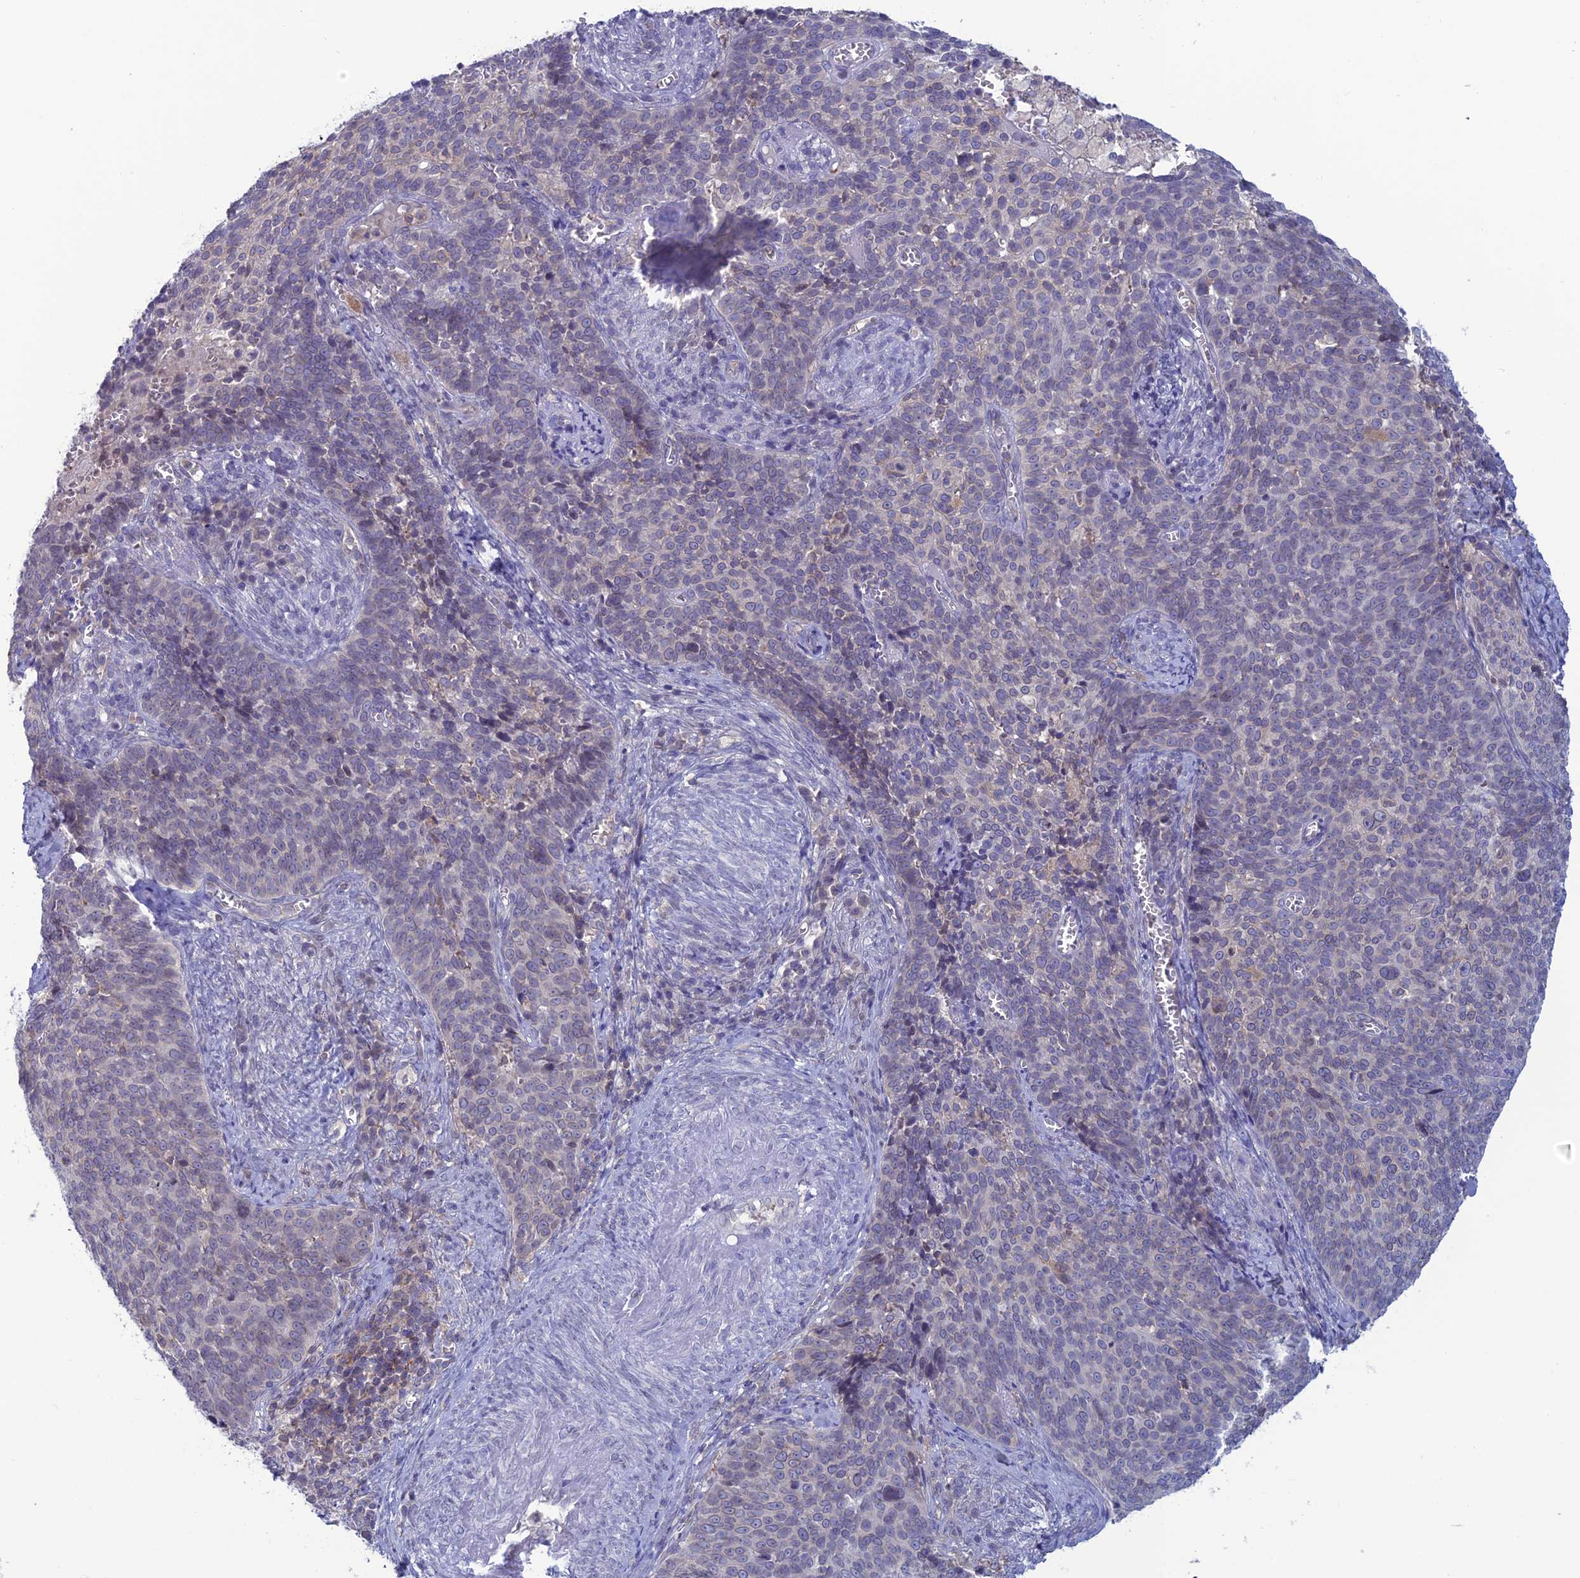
{"staining": {"intensity": "negative", "quantity": "none", "location": "none"}, "tissue": "cervical cancer", "cell_type": "Tumor cells", "image_type": "cancer", "snomed": [{"axis": "morphology", "description": "Normal tissue, NOS"}, {"axis": "morphology", "description": "Squamous cell carcinoma, NOS"}, {"axis": "topography", "description": "Cervix"}], "caption": "A photomicrograph of cervical cancer stained for a protein shows no brown staining in tumor cells.", "gene": "WDR46", "patient": {"sex": "female", "age": 39}}